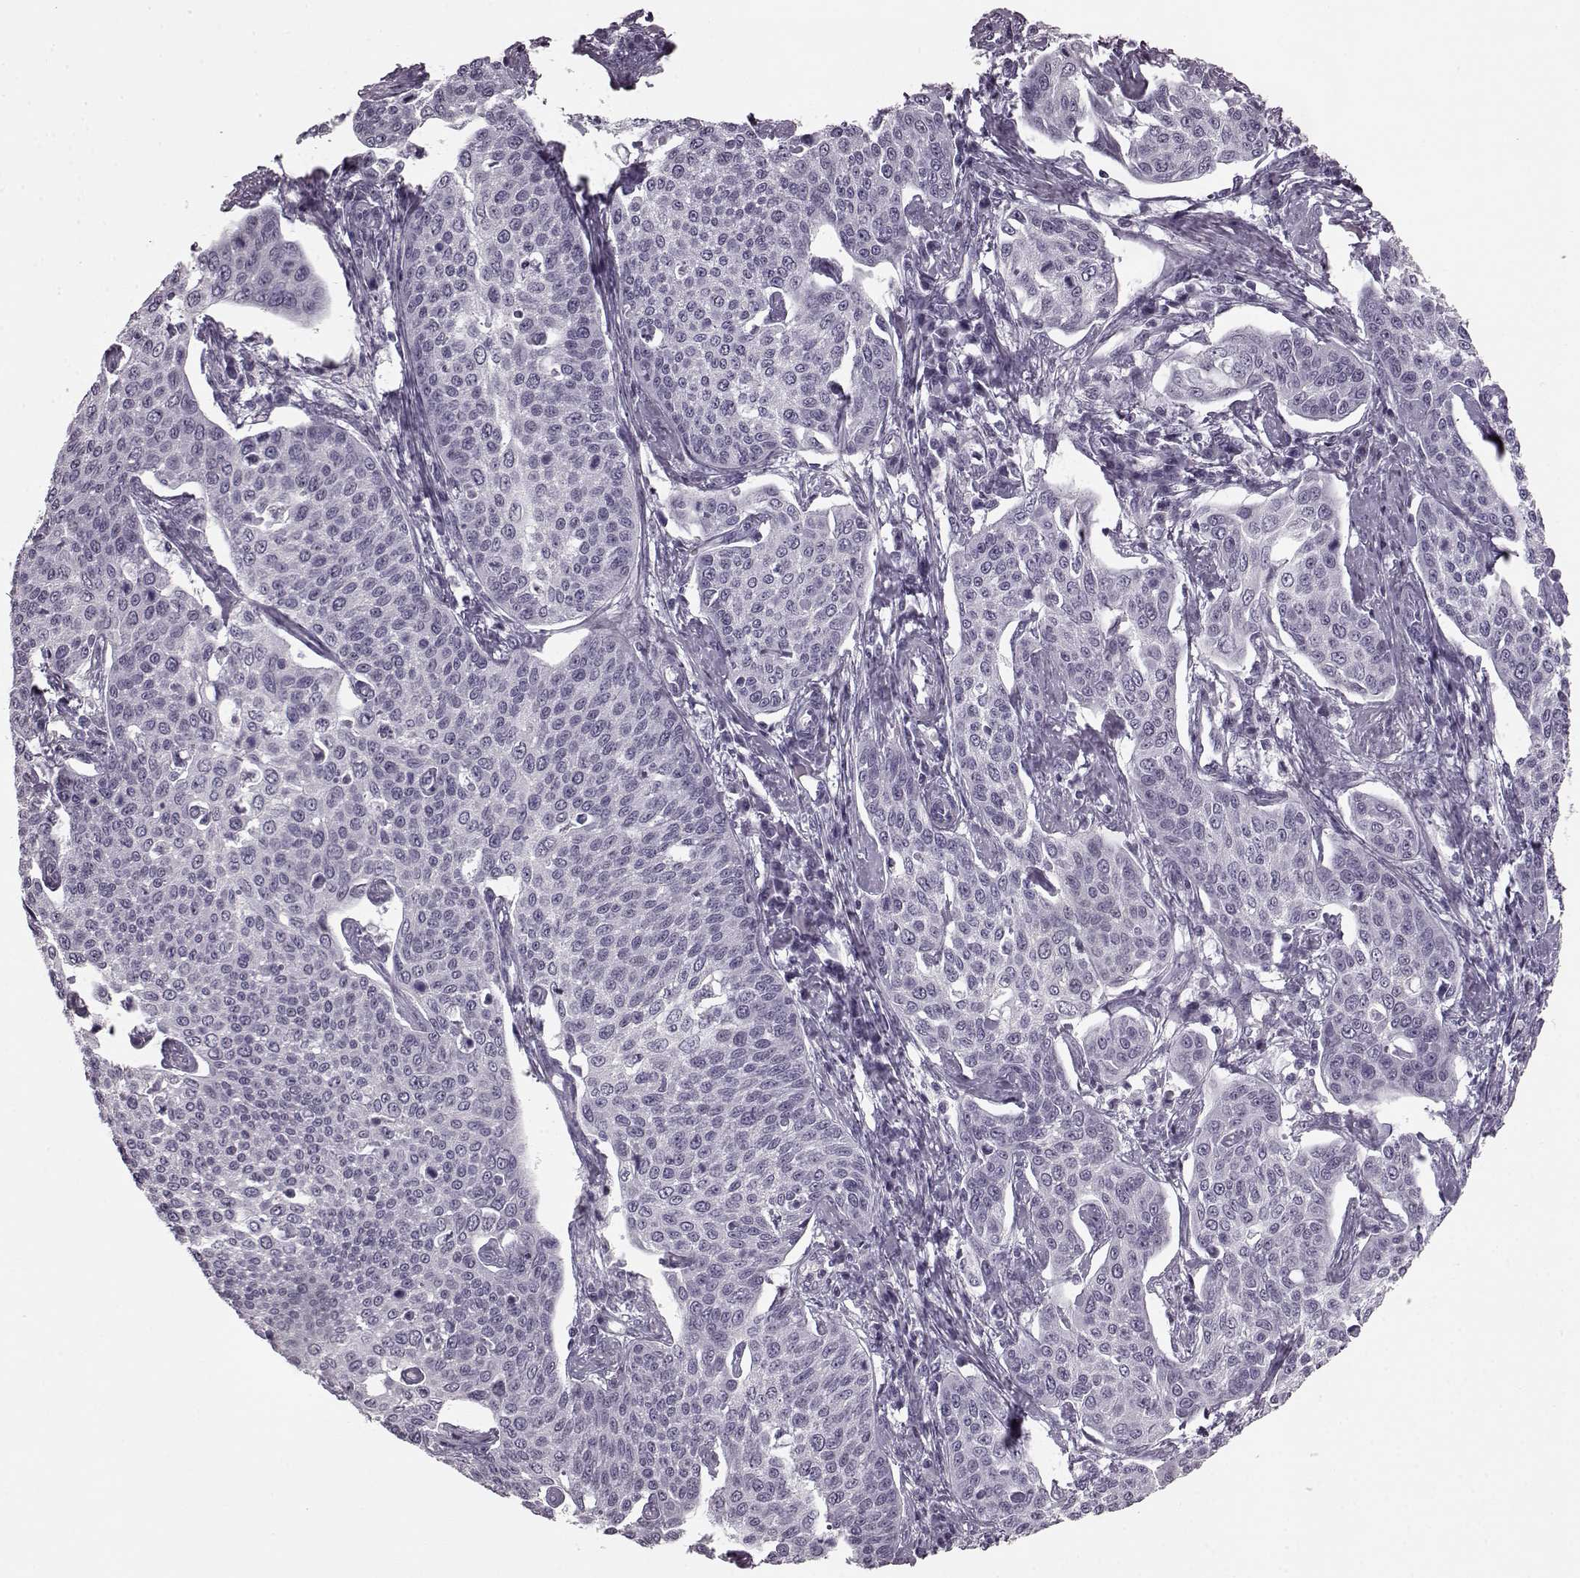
{"staining": {"intensity": "negative", "quantity": "none", "location": "none"}, "tissue": "cervical cancer", "cell_type": "Tumor cells", "image_type": "cancer", "snomed": [{"axis": "morphology", "description": "Squamous cell carcinoma, NOS"}, {"axis": "topography", "description": "Cervix"}], "caption": "High power microscopy image of an immunohistochemistry (IHC) histopathology image of cervical cancer, revealing no significant staining in tumor cells.", "gene": "SEMG2", "patient": {"sex": "female", "age": 34}}